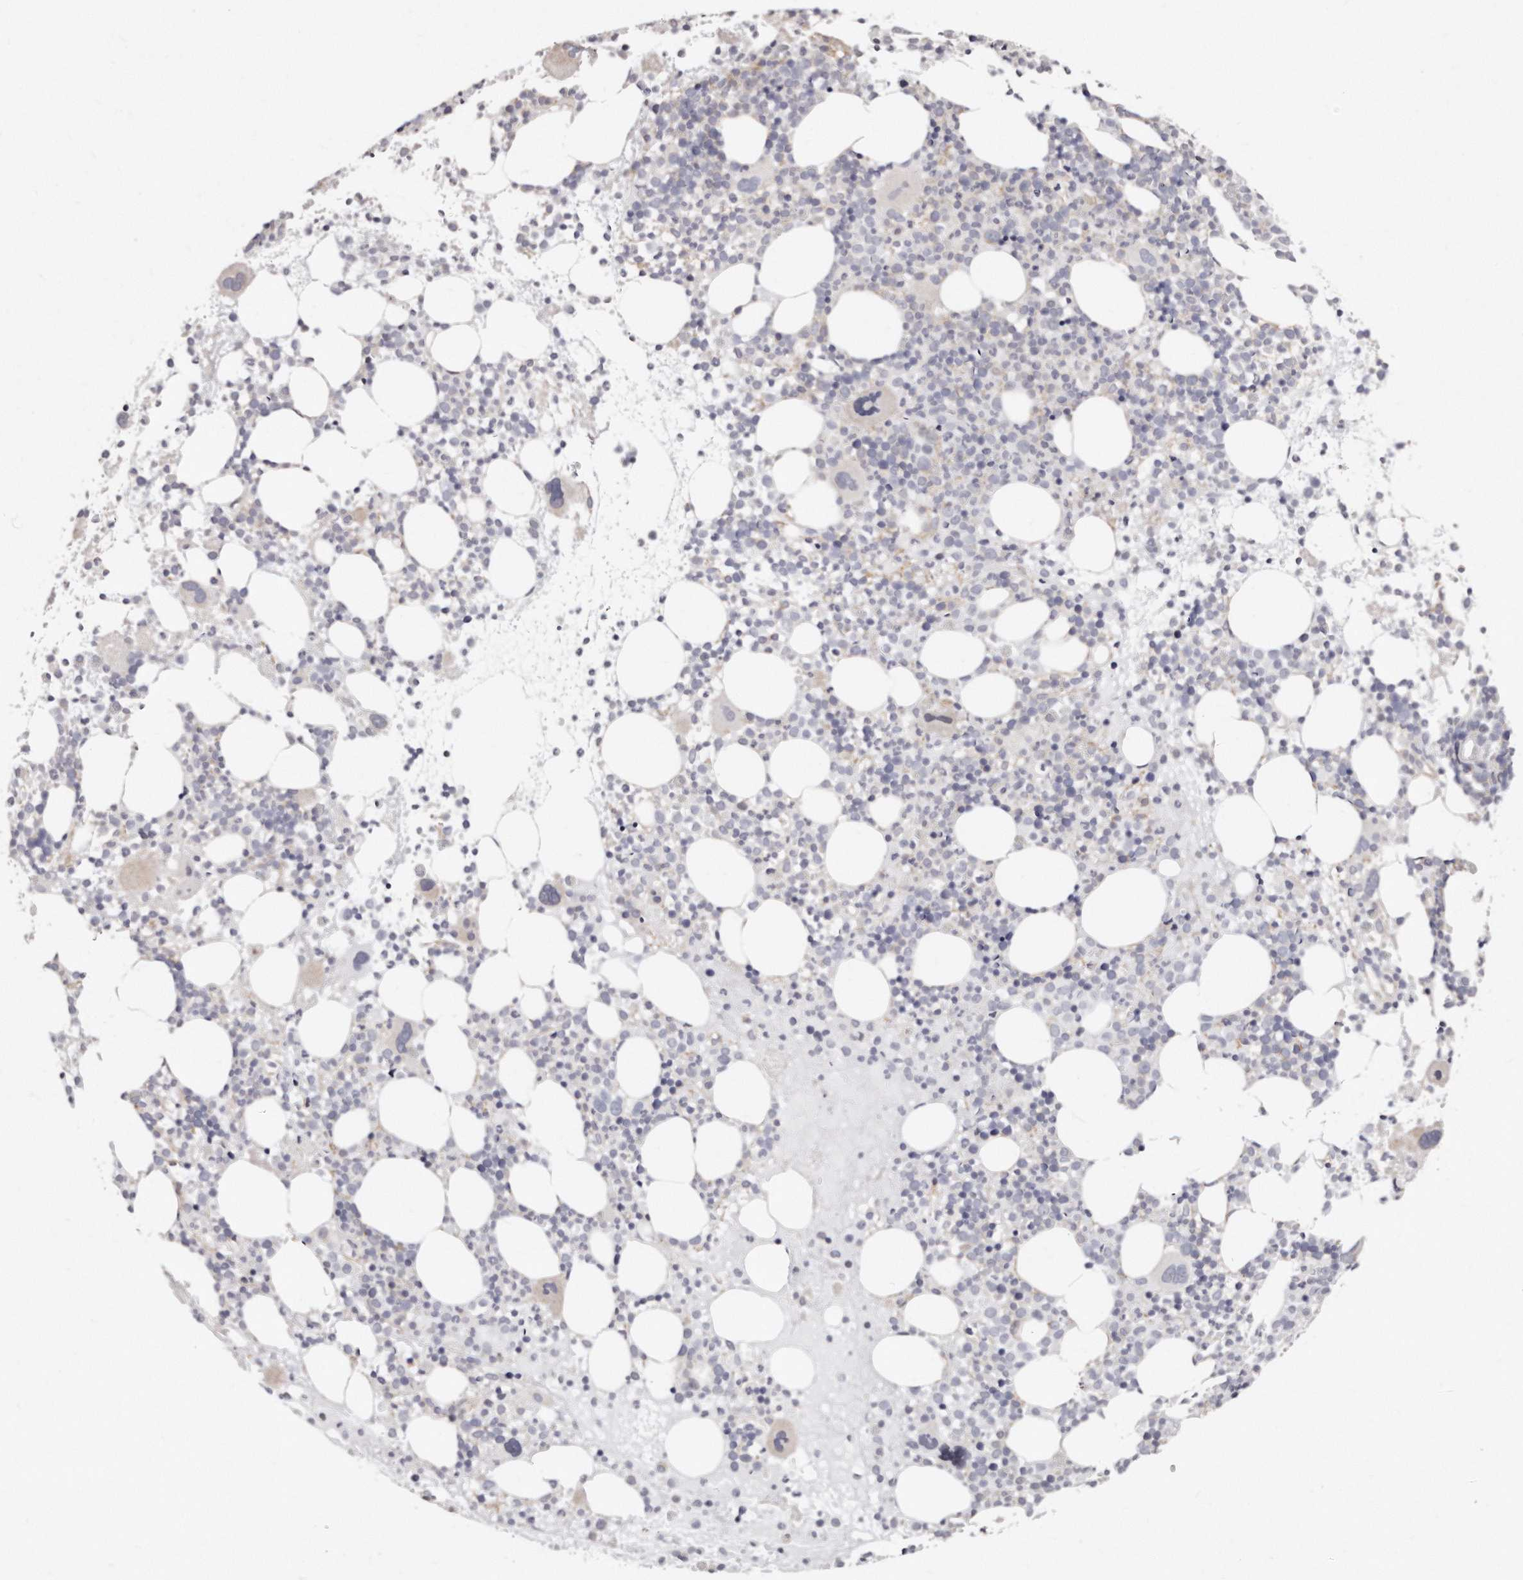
{"staining": {"intensity": "negative", "quantity": "none", "location": "none"}, "tissue": "bone marrow", "cell_type": "Hematopoietic cells", "image_type": "normal", "snomed": [{"axis": "morphology", "description": "Normal tissue, NOS"}, {"axis": "topography", "description": "Bone marrow"}], "caption": "Protein analysis of benign bone marrow demonstrates no significant staining in hematopoietic cells.", "gene": "CASZ1", "patient": {"sex": "female", "age": 57}}